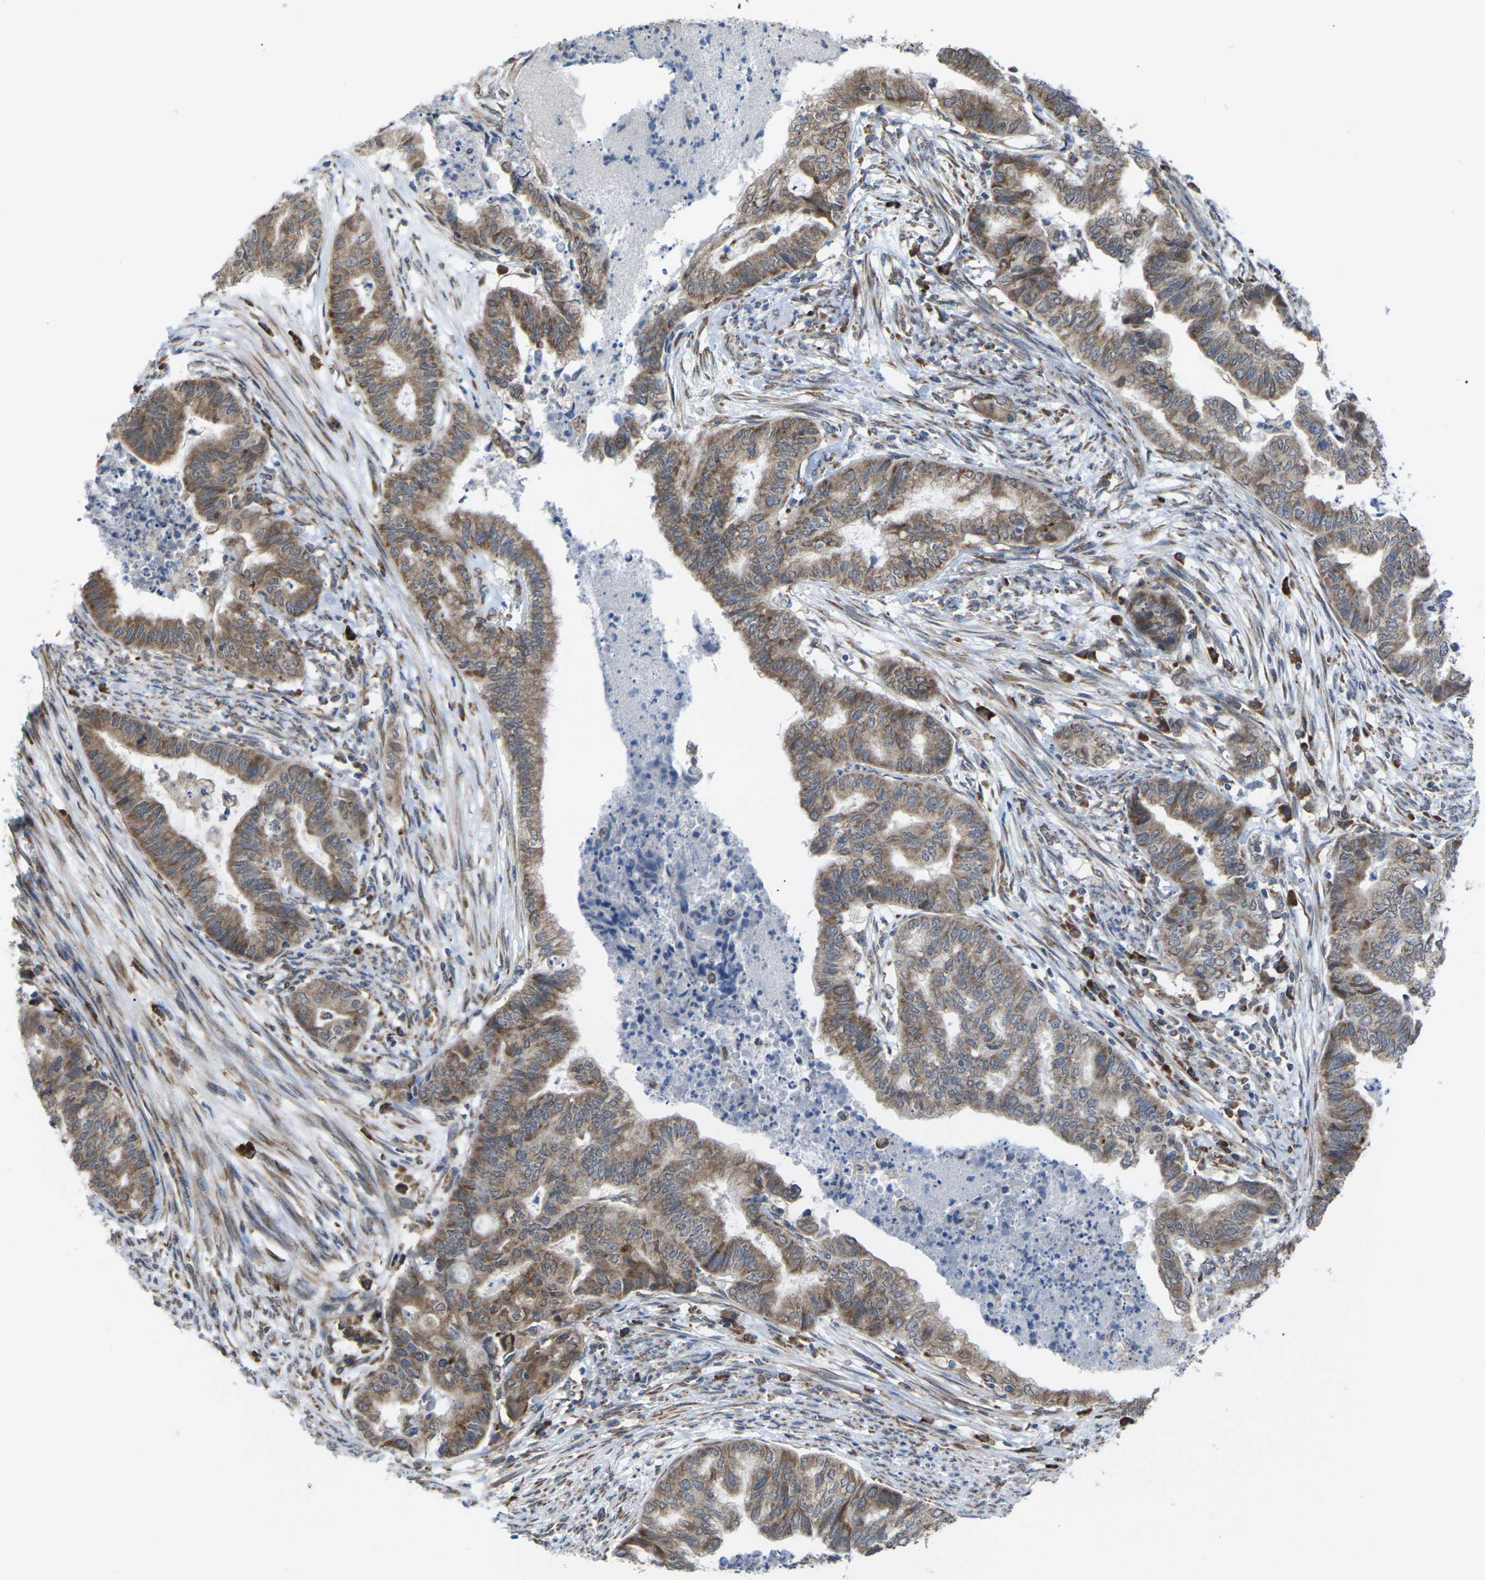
{"staining": {"intensity": "moderate", "quantity": ">75%", "location": "cytoplasmic/membranous"}, "tissue": "endometrial cancer", "cell_type": "Tumor cells", "image_type": "cancer", "snomed": [{"axis": "morphology", "description": "Adenocarcinoma, NOS"}, {"axis": "topography", "description": "Endometrium"}], "caption": "Immunohistochemistry of endometrial adenocarcinoma shows medium levels of moderate cytoplasmic/membranous expression in about >75% of tumor cells.", "gene": "PDZK1IP1", "patient": {"sex": "female", "age": 79}}